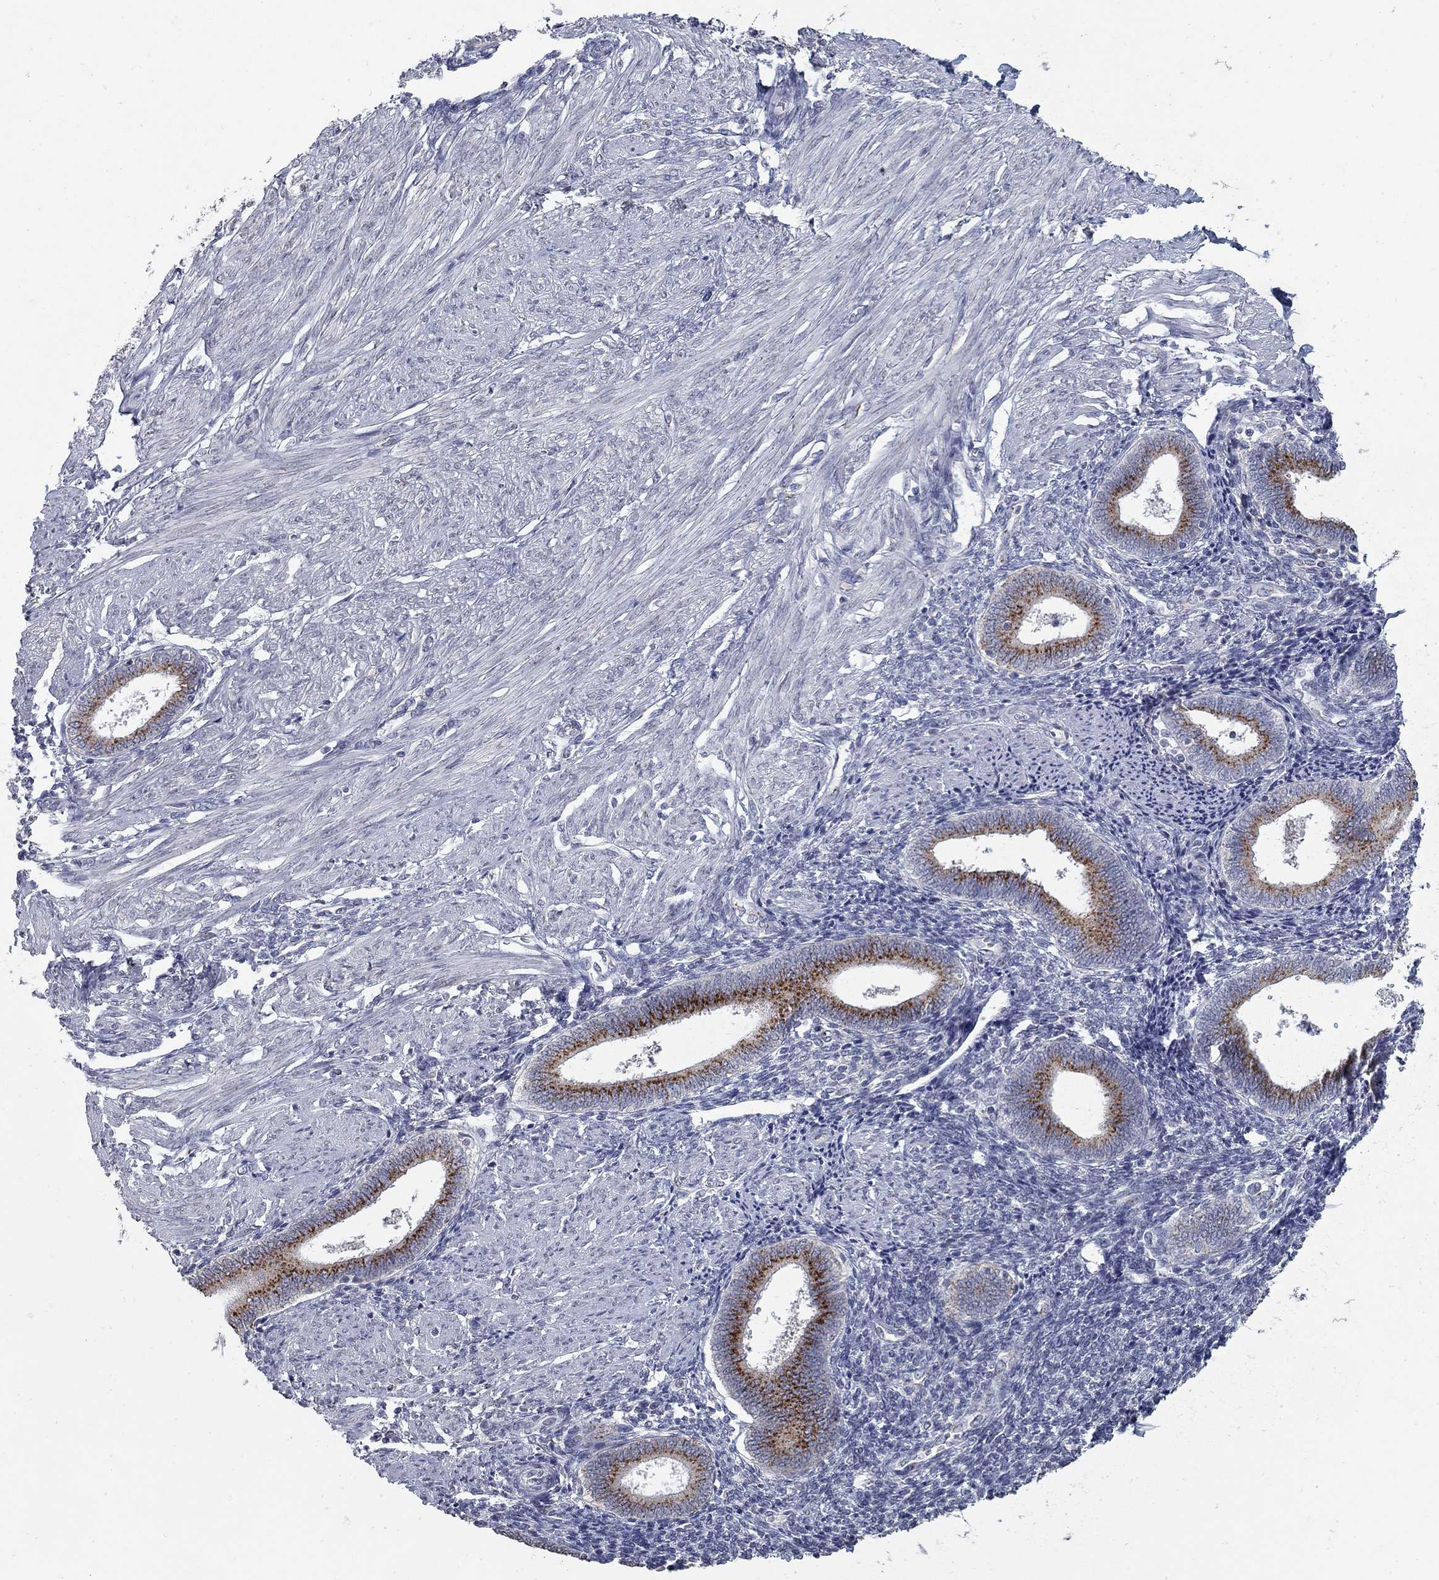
{"staining": {"intensity": "negative", "quantity": "none", "location": "none"}, "tissue": "endometrium", "cell_type": "Cells in endometrial stroma", "image_type": "normal", "snomed": [{"axis": "morphology", "description": "Normal tissue, NOS"}, {"axis": "topography", "description": "Endometrium"}], "caption": "The micrograph exhibits no significant positivity in cells in endometrial stroma of endometrium.", "gene": "KIAA0319L", "patient": {"sex": "female", "age": 42}}